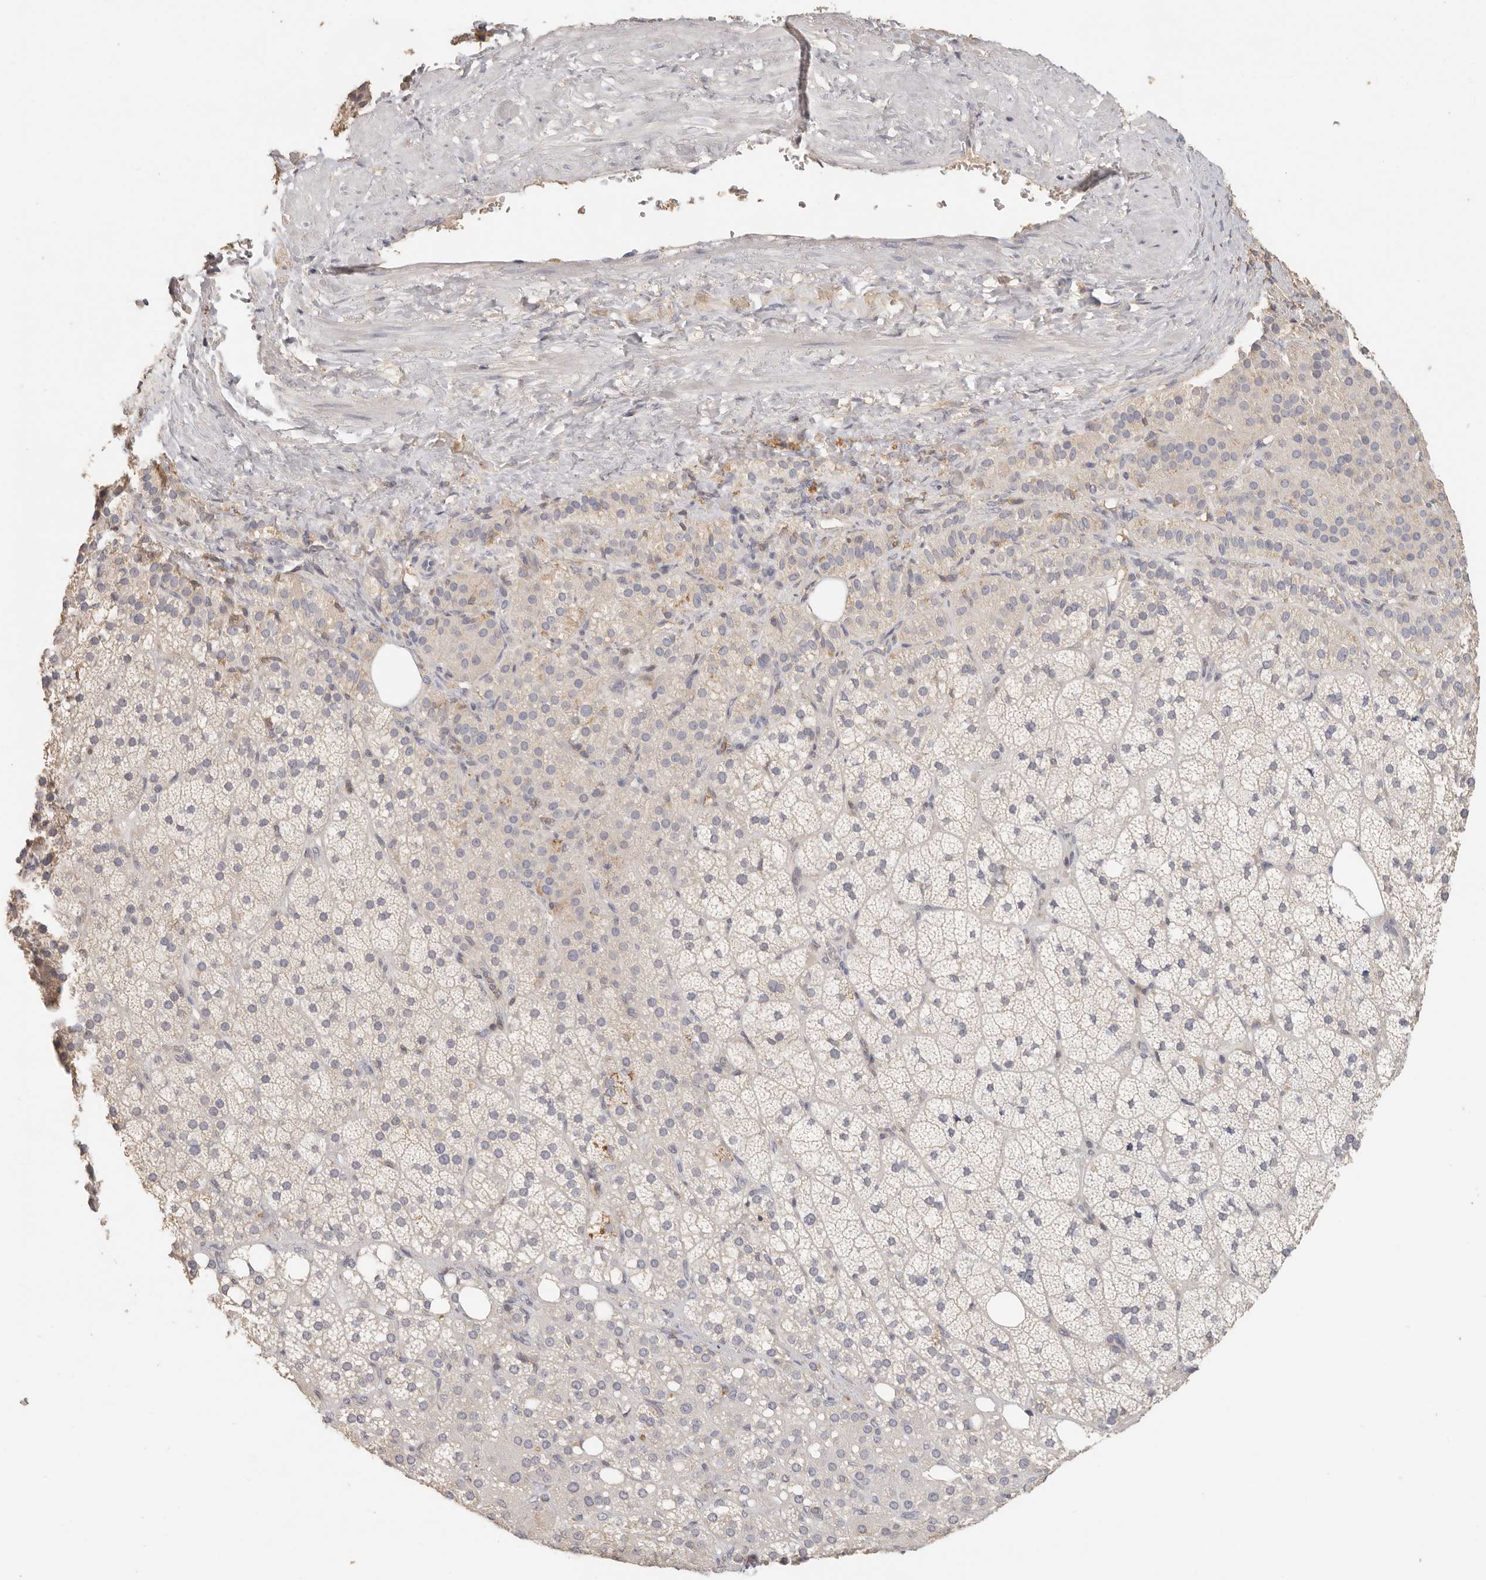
{"staining": {"intensity": "negative", "quantity": "none", "location": "none"}, "tissue": "adrenal gland", "cell_type": "Glandular cells", "image_type": "normal", "snomed": [{"axis": "morphology", "description": "Normal tissue, NOS"}, {"axis": "topography", "description": "Adrenal gland"}], "caption": "A high-resolution photomicrograph shows immunohistochemistry (IHC) staining of normal adrenal gland, which displays no significant staining in glandular cells.", "gene": "CSK", "patient": {"sex": "female", "age": 59}}